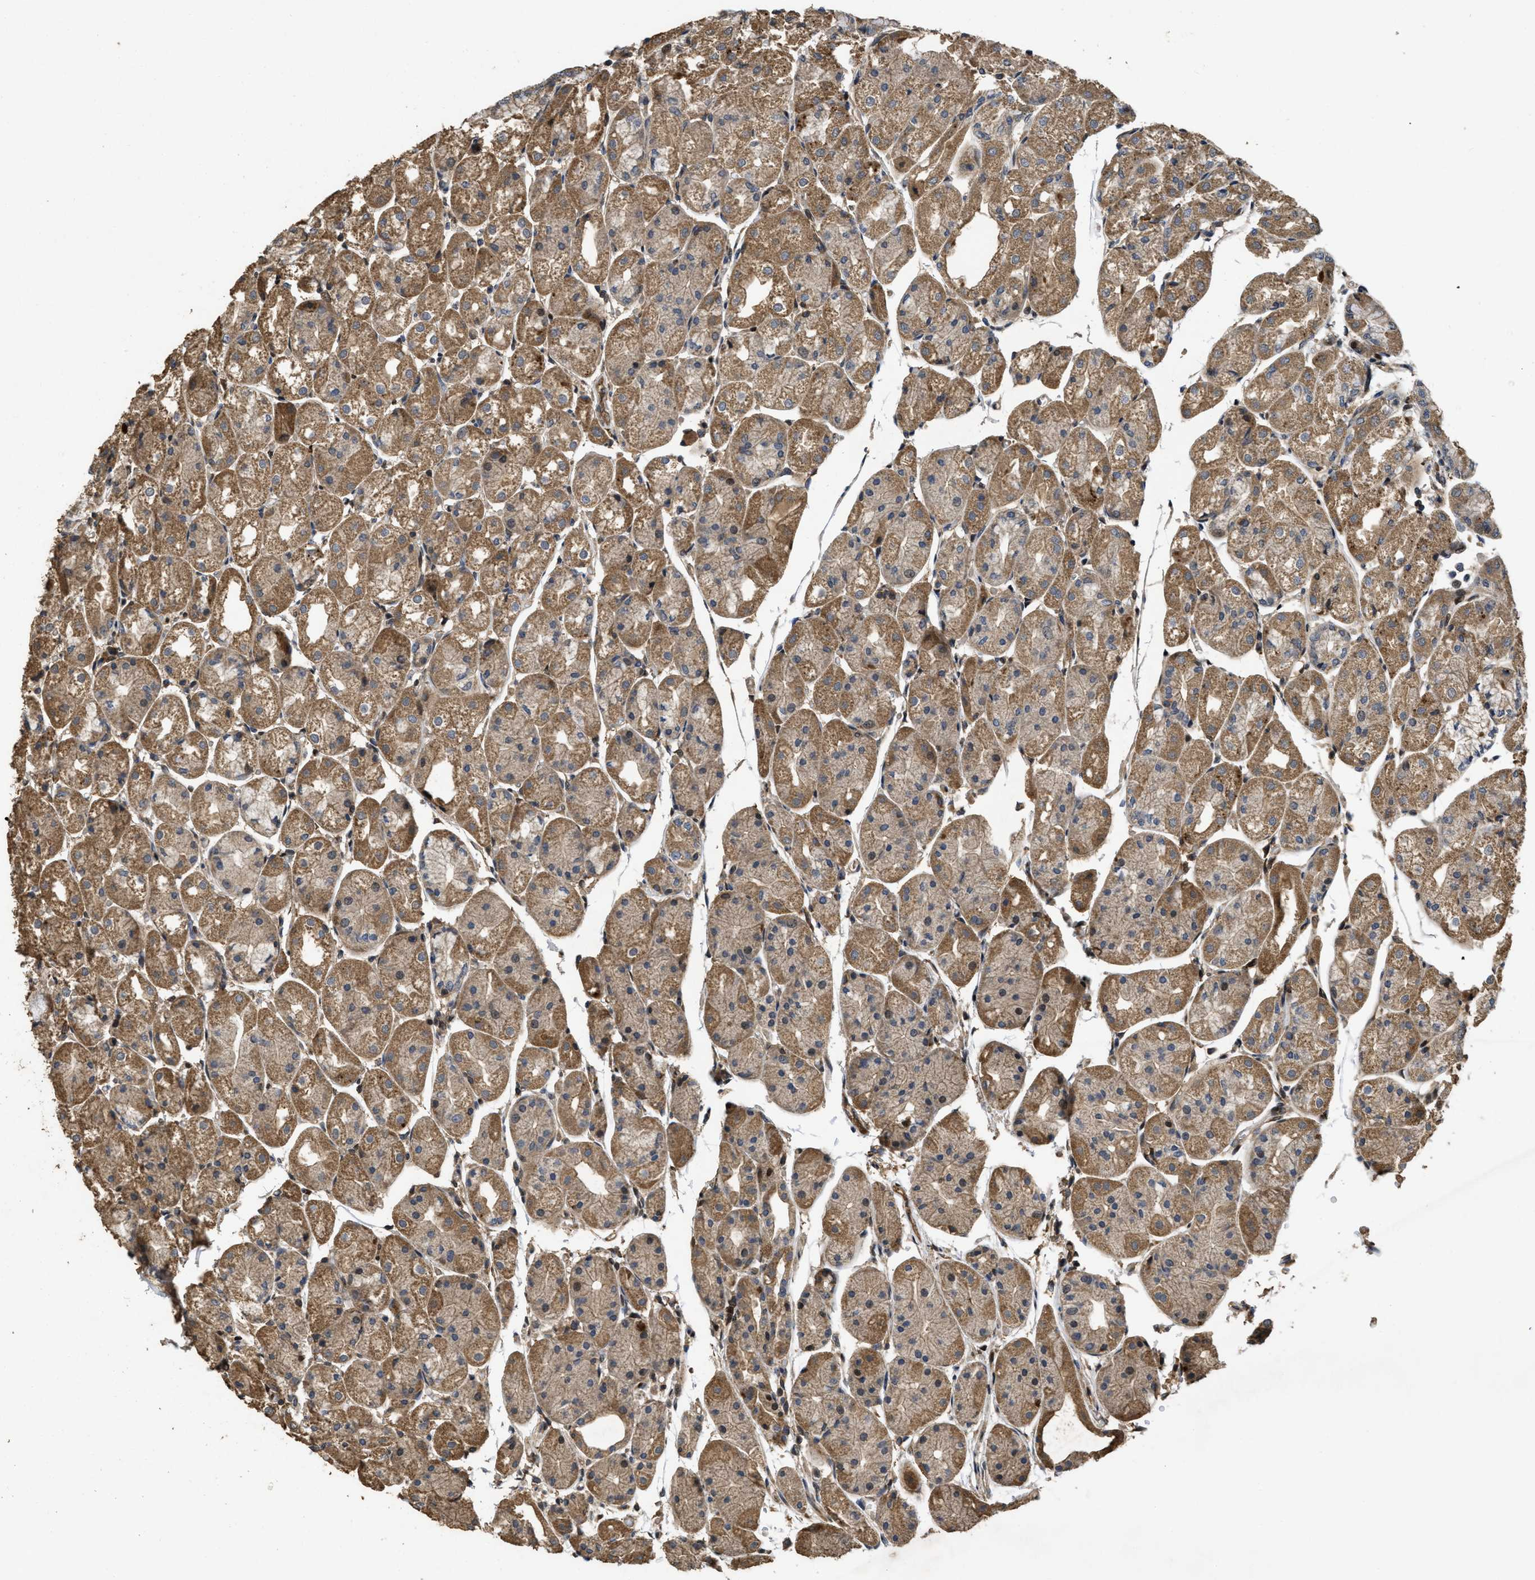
{"staining": {"intensity": "moderate", "quantity": ">75%", "location": "cytoplasmic/membranous,nuclear"}, "tissue": "stomach", "cell_type": "Glandular cells", "image_type": "normal", "snomed": [{"axis": "morphology", "description": "Normal tissue, NOS"}, {"axis": "topography", "description": "Stomach, upper"}], "caption": "High-magnification brightfield microscopy of normal stomach stained with DAB (brown) and counterstained with hematoxylin (blue). glandular cells exhibit moderate cytoplasmic/membranous,nuclear staining is present in about>75% of cells. The protein of interest is stained brown, and the nuclei are stained in blue (DAB IHC with brightfield microscopy, high magnification).", "gene": "CBR3", "patient": {"sex": "male", "age": 72}}